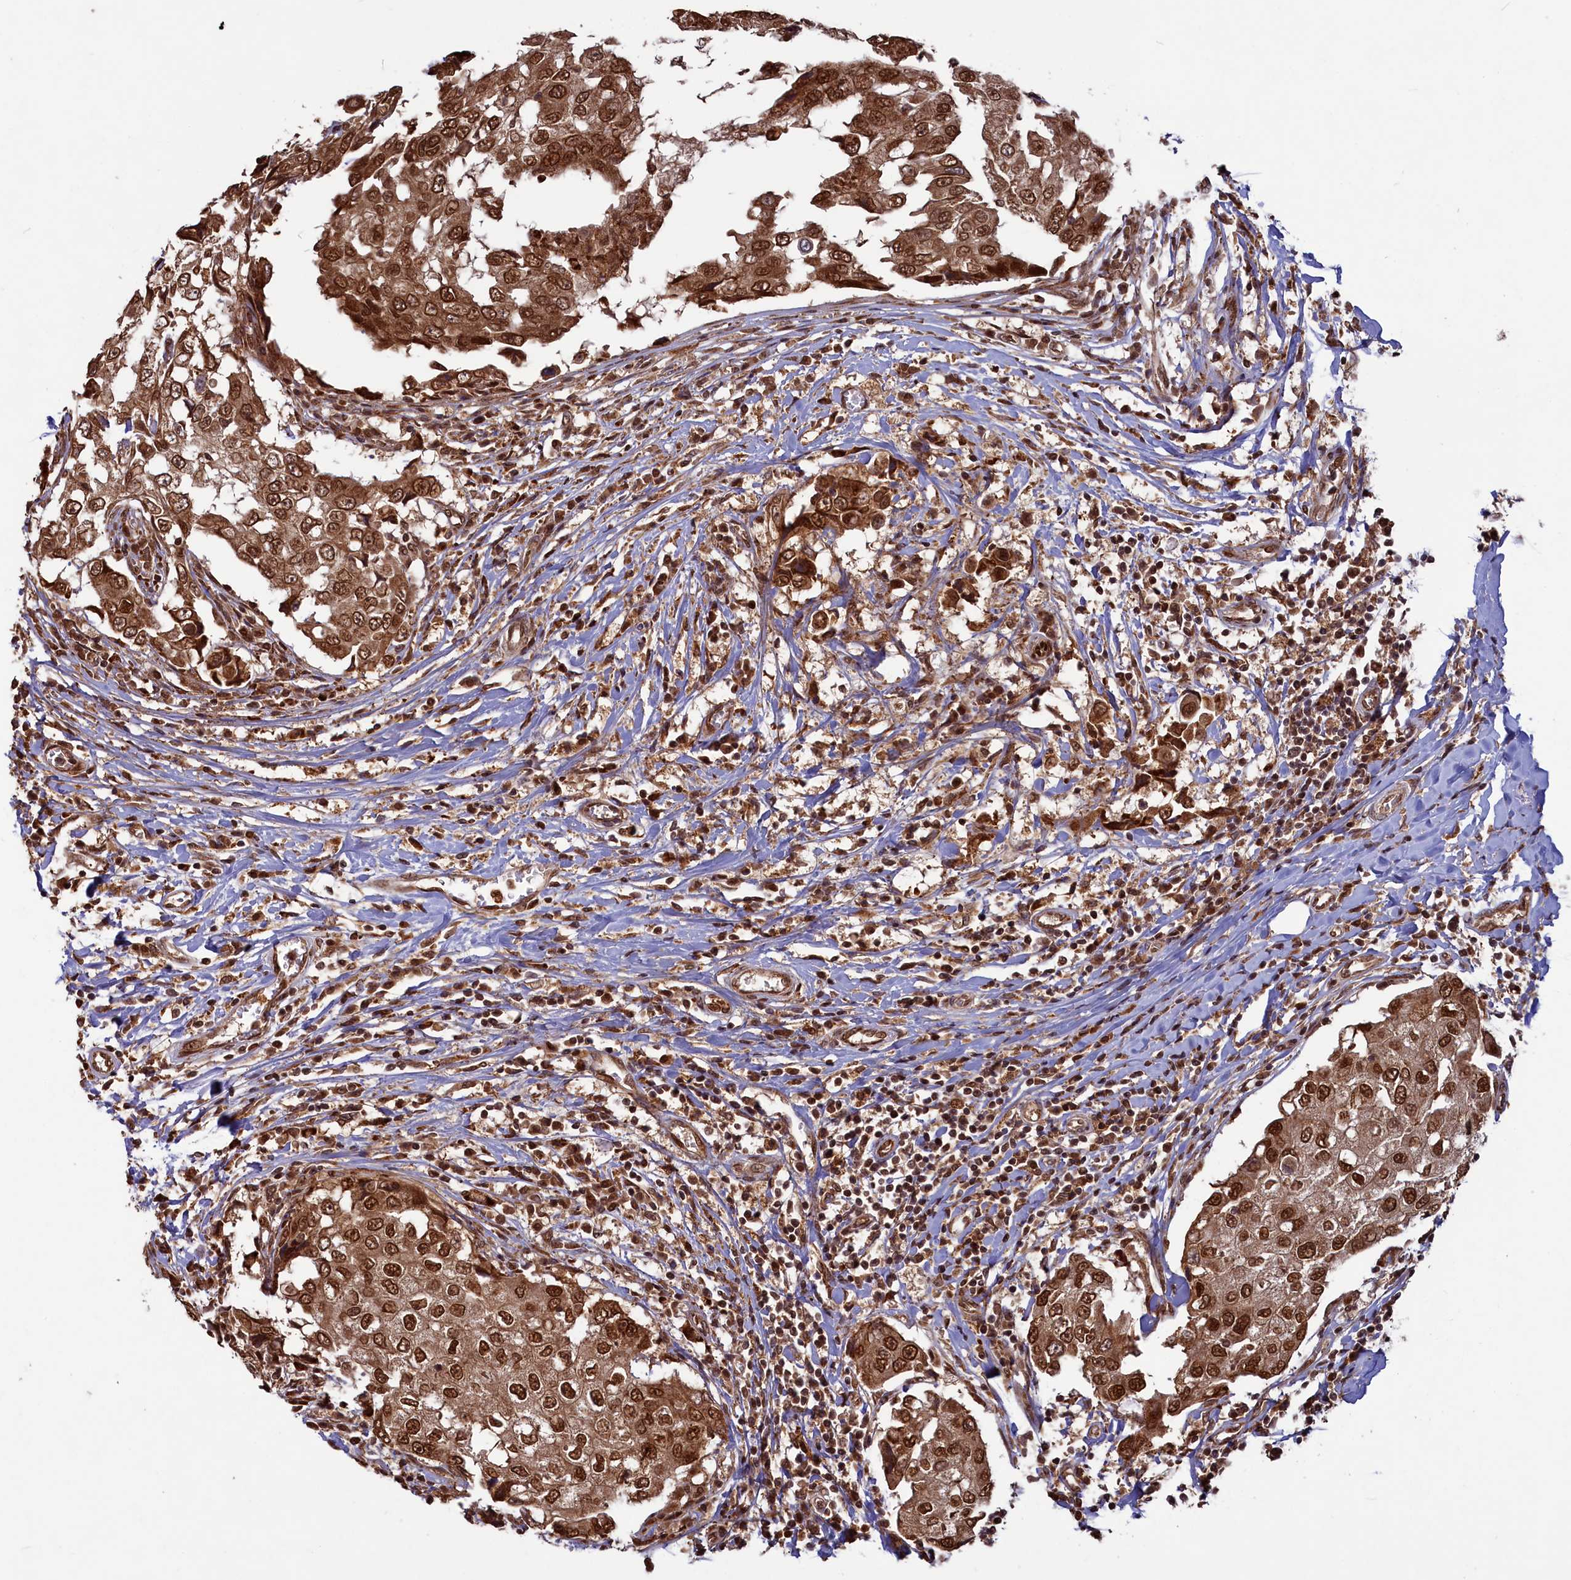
{"staining": {"intensity": "moderate", "quantity": ">75%", "location": "cytoplasmic/membranous,nuclear"}, "tissue": "breast cancer", "cell_type": "Tumor cells", "image_type": "cancer", "snomed": [{"axis": "morphology", "description": "Duct carcinoma"}, {"axis": "topography", "description": "Breast"}], "caption": "Breast cancer was stained to show a protein in brown. There is medium levels of moderate cytoplasmic/membranous and nuclear expression in about >75% of tumor cells.", "gene": "NAE1", "patient": {"sex": "female", "age": 27}}